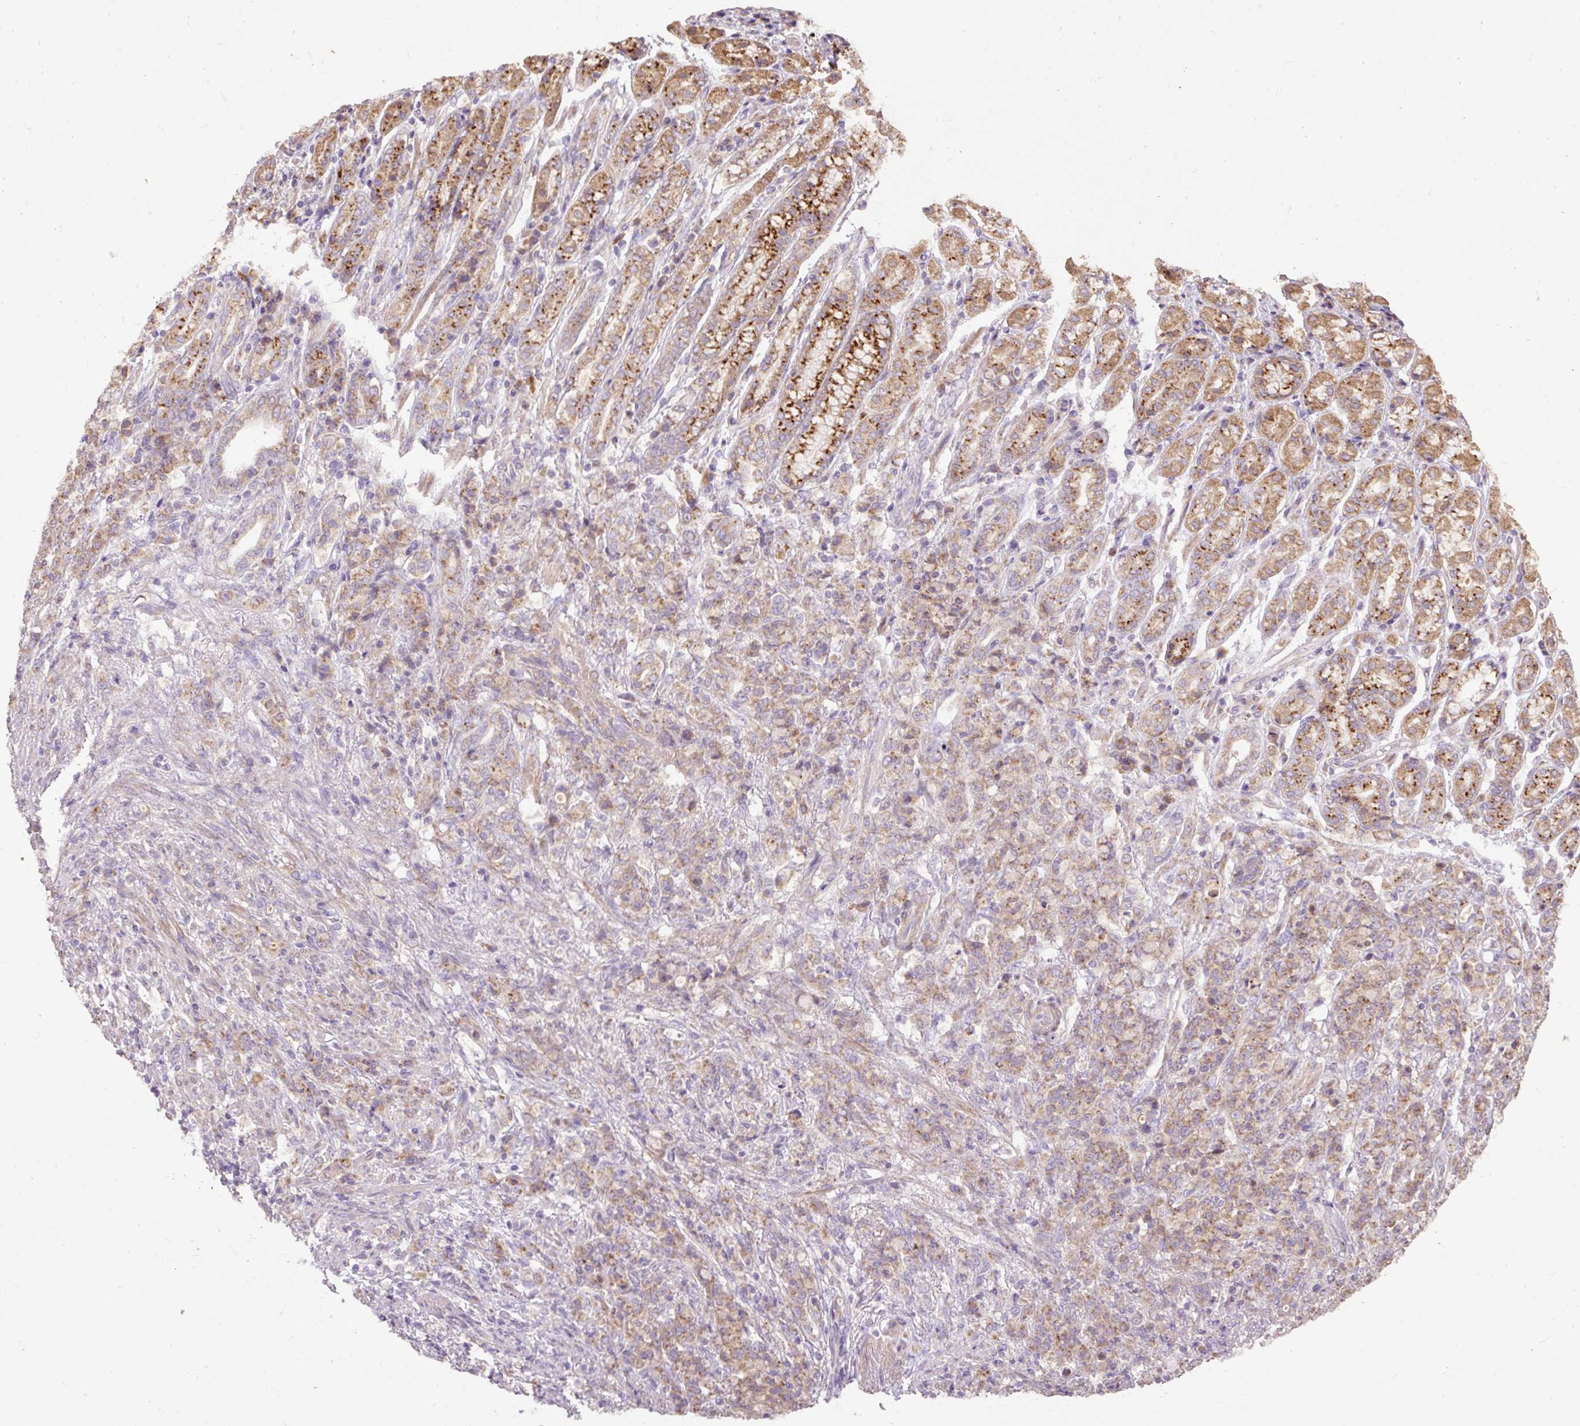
{"staining": {"intensity": "weak", "quantity": "25%-75%", "location": "cytoplasmic/membranous"}, "tissue": "stomach cancer", "cell_type": "Tumor cells", "image_type": "cancer", "snomed": [{"axis": "morphology", "description": "Adenocarcinoma, NOS"}, {"axis": "topography", "description": "Stomach"}], "caption": "High-power microscopy captured an immunohistochemistry micrograph of stomach cancer, revealing weak cytoplasmic/membranous positivity in about 25%-75% of tumor cells.", "gene": "ABR", "patient": {"sex": "female", "age": 79}}